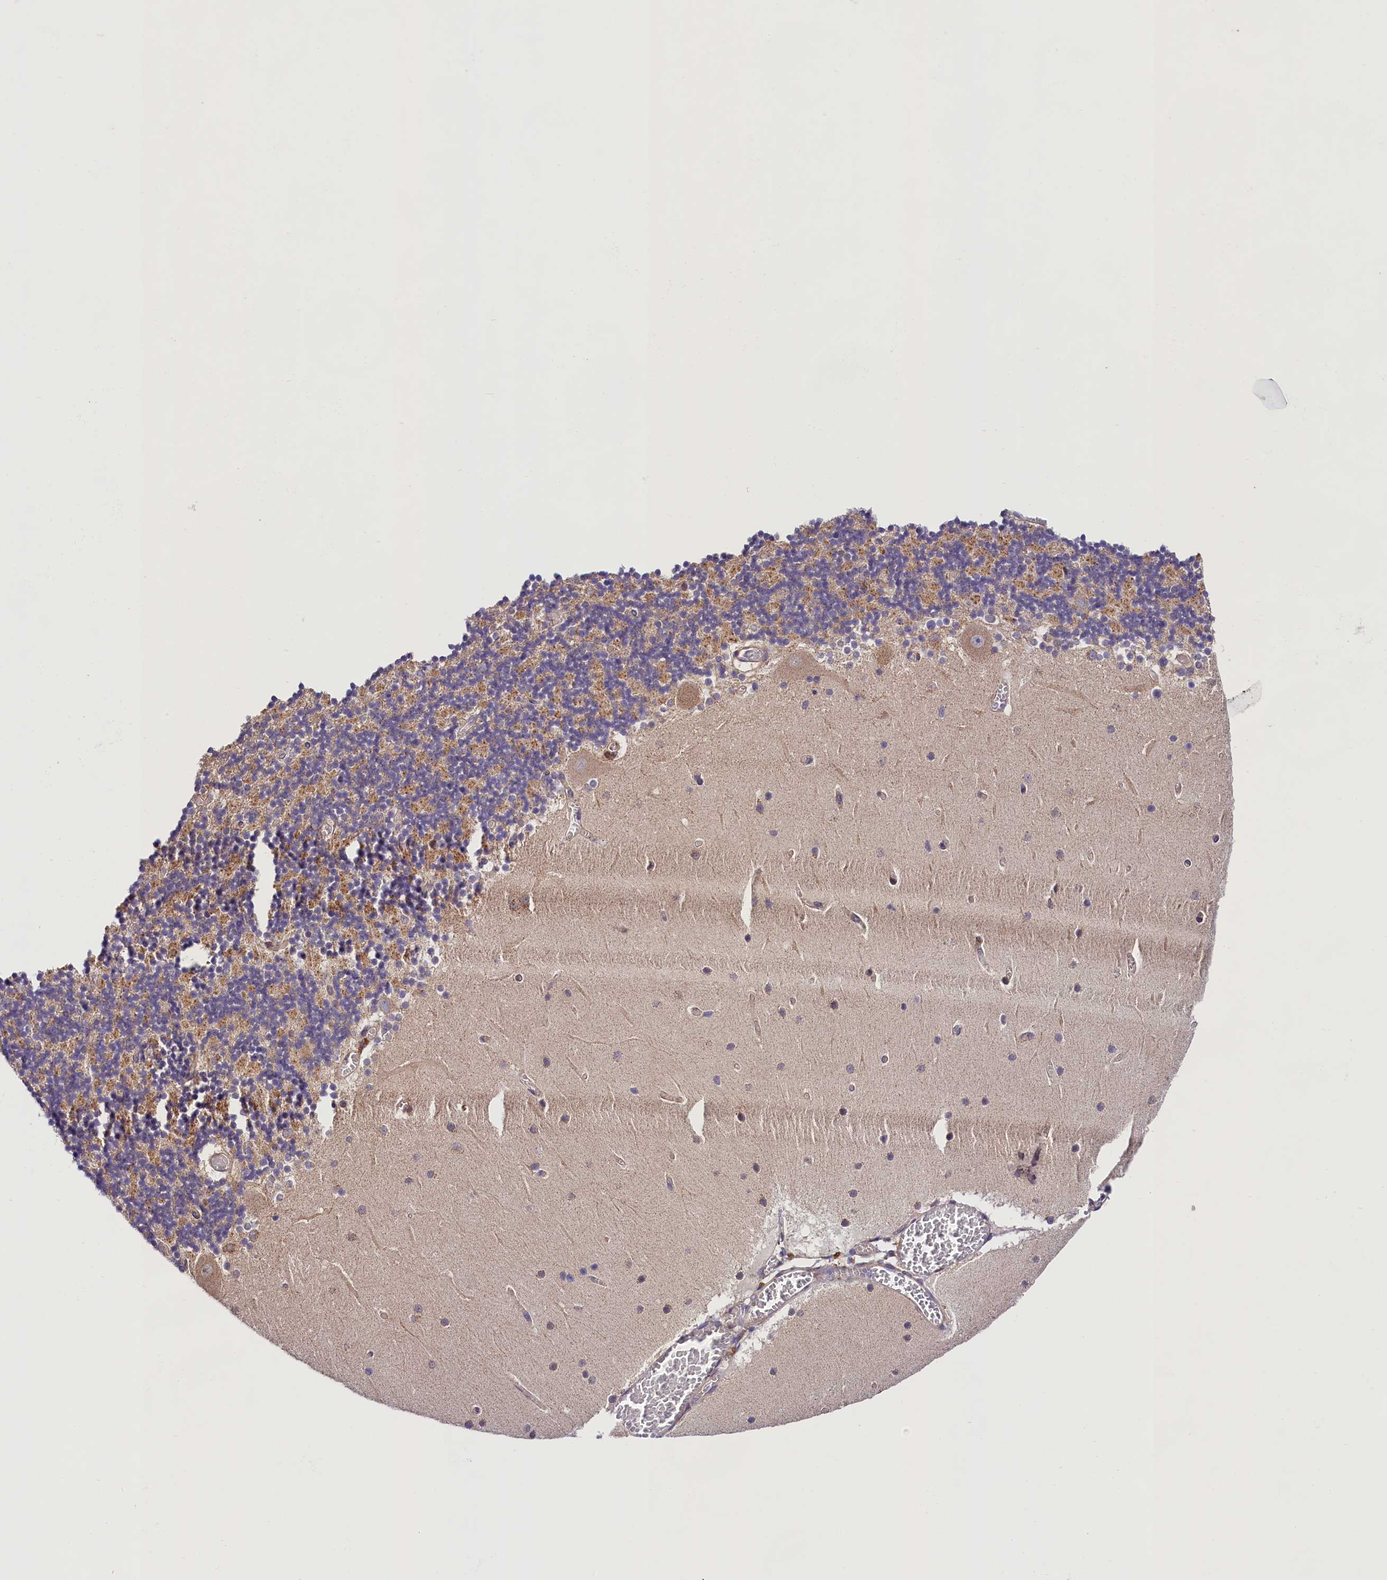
{"staining": {"intensity": "moderate", "quantity": "<25%", "location": "cytoplasmic/membranous"}, "tissue": "cerebellum", "cell_type": "Cells in granular layer", "image_type": "normal", "snomed": [{"axis": "morphology", "description": "Normal tissue, NOS"}, {"axis": "topography", "description": "Cerebellum"}], "caption": "High-magnification brightfield microscopy of unremarkable cerebellum stained with DAB (brown) and counterstained with hematoxylin (blue). cells in granular layer exhibit moderate cytoplasmic/membranous expression is identified in approximately<25% of cells. (IHC, brightfield microscopy, high magnification).", "gene": "SPG11", "patient": {"sex": "female", "age": 28}}